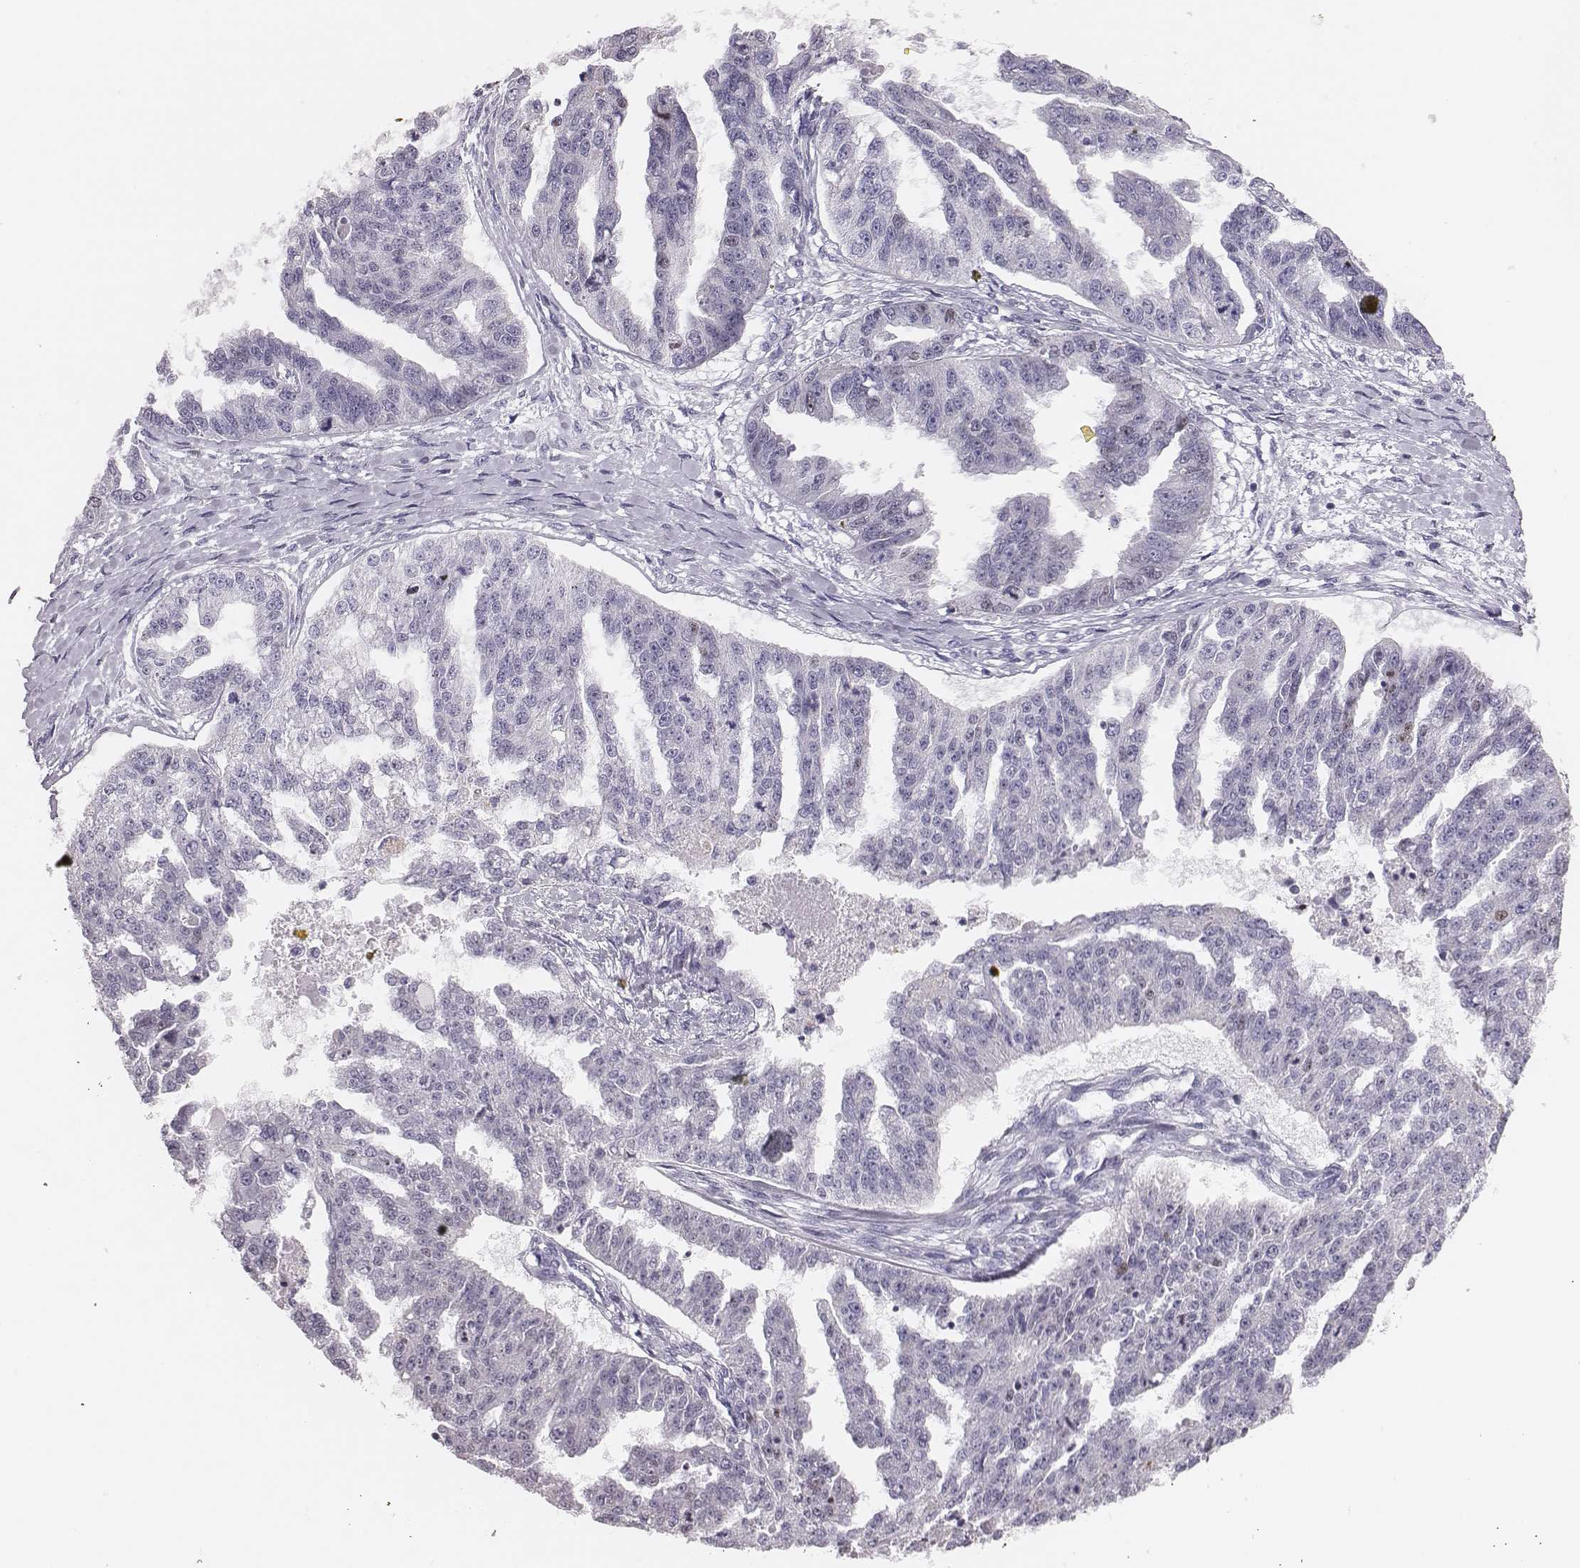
{"staining": {"intensity": "negative", "quantity": "none", "location": "none"}, "tissue": "ovarian cancer", "cell_type": "Tumor cells", "image_type": "cancer", "snomed": [{"axis": "morphology", "description": "Cystadenocarcinoma, serous, NOS"}, {"axis": "topography", "description": "Ovary"}], "caption": "There is no significant staining in tumor cells of ovarian cancer (serous cystadenocarcinoma).", "gene": "H1-6", "patient": {"sex": "female", "age": 58}}